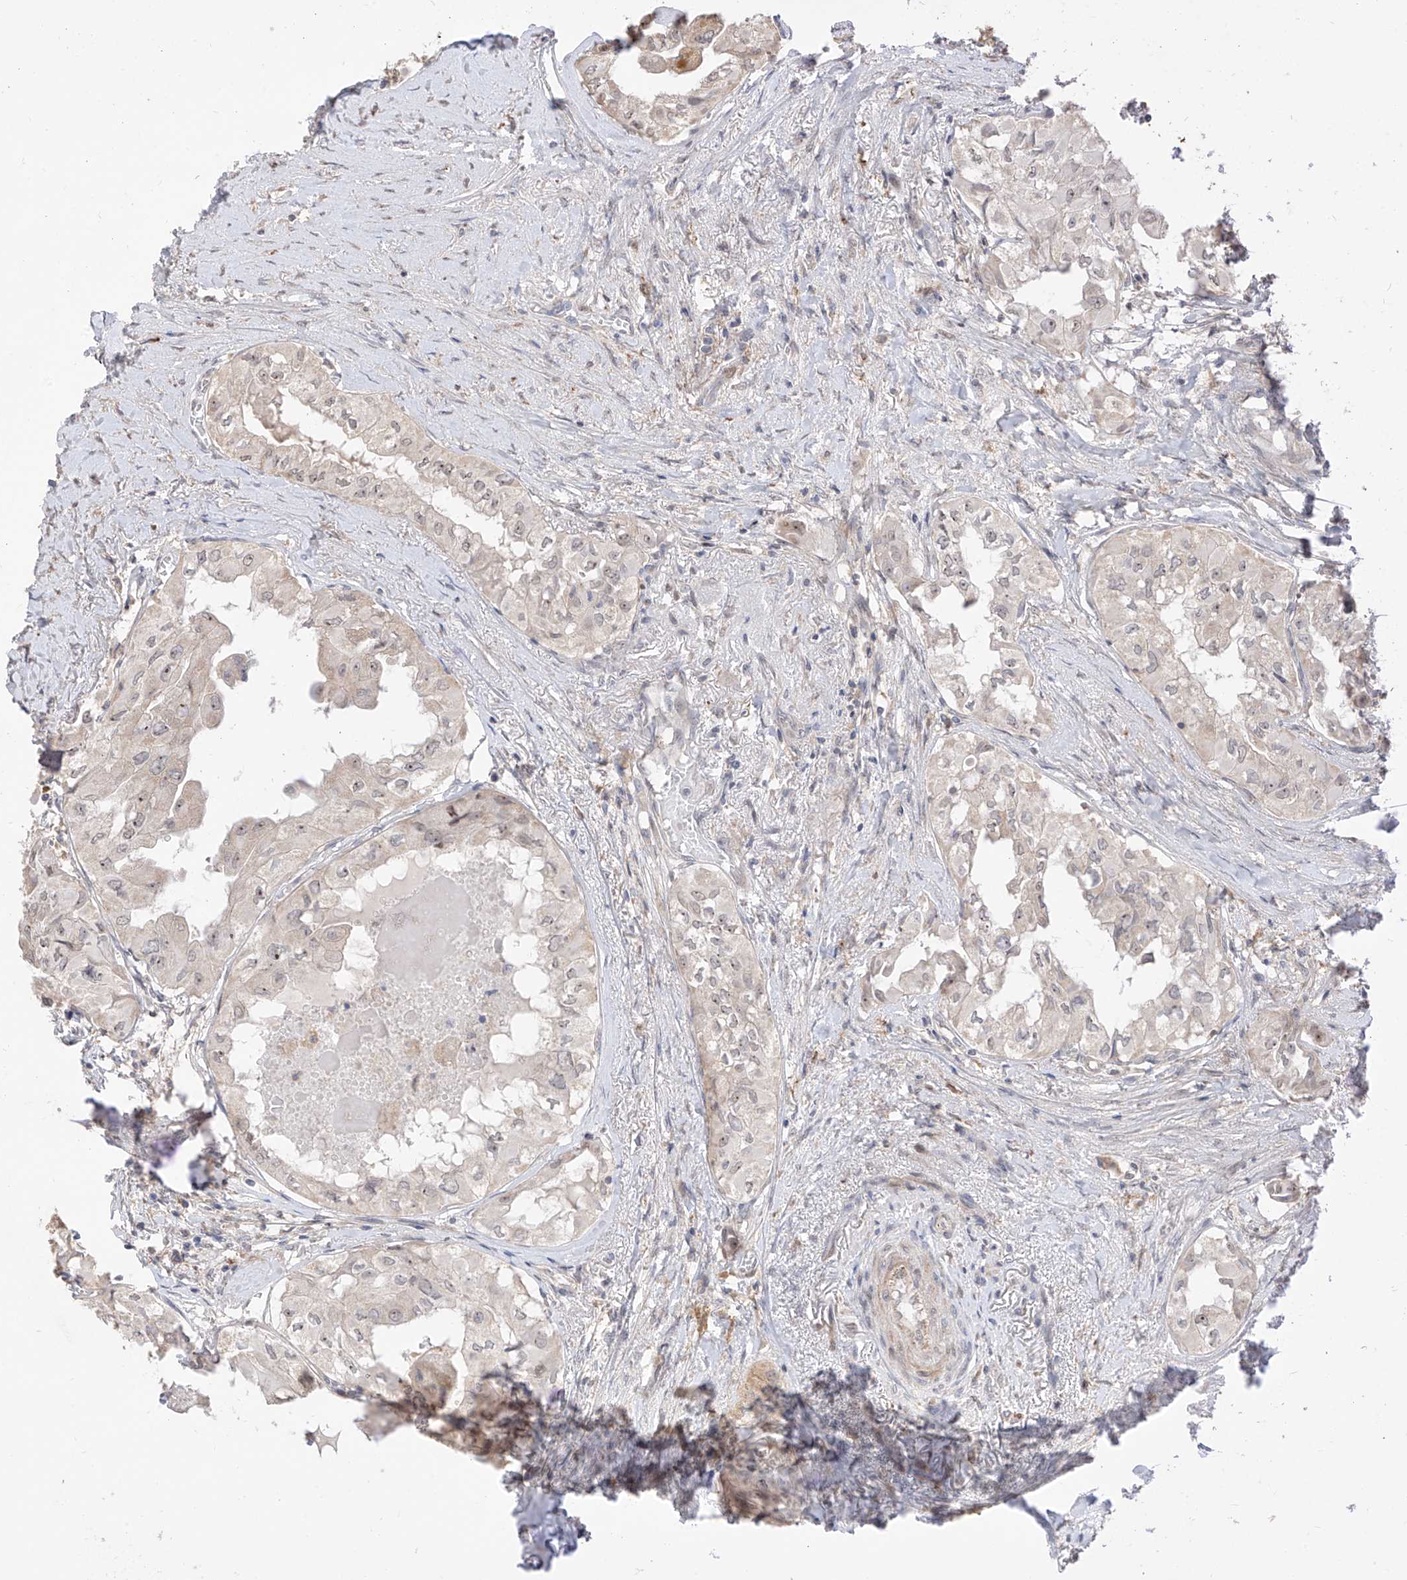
{"staining": {"intensity": "weak", "quantity": "<25%", "location": "nuclear"}, "tissue": "thyroid cancer", "cell_type": "Tumor cells", "image_type": "cancer", "snomed": [{"axis": "morphology", "description": "Papillary adenocarcinoma, NOS"}, {"axis": "topography", "description": "Thyroid gland"}], "caption": "A photomicrograph of thyroid cancer (papillary adenocarcinoma) stained for a protein reveals no brown staining in tumor cells.", "gene": "LATS1", "patient": {"sex": "female", "age": 59}}